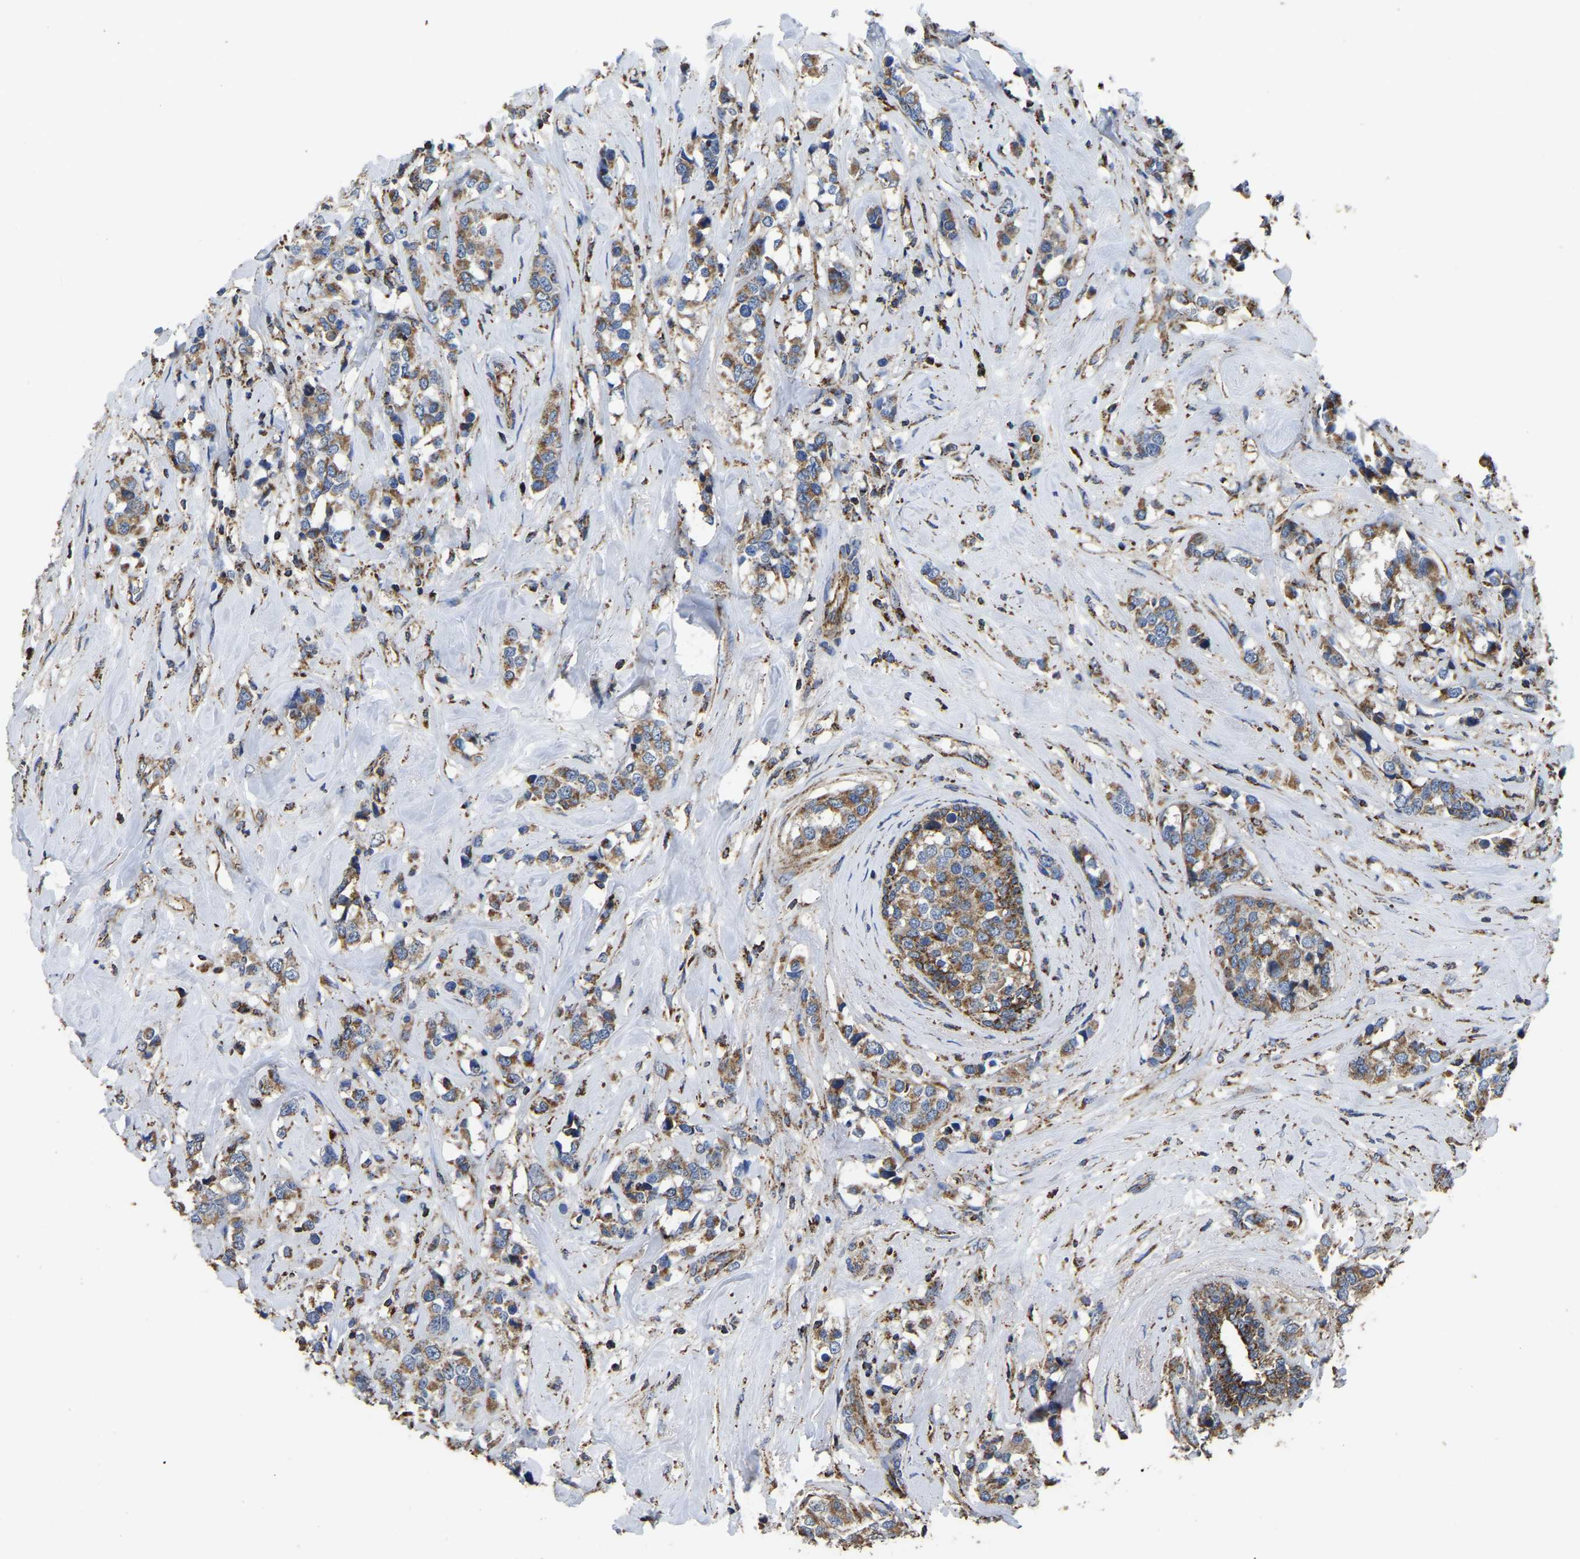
{"staining": {"intensity": "moderate", "quantity": ">75%", "location": "cytoplasmic/membranous"}, "tissue": "breast cancer", "cell_type": "Tumor cells", "image_type": "cancer", "snomed": [{"axis": "morphology", "description": "Lobular carcinoma"}, {"axis": "topography", "description": "Breast"}], "caption": "Human breast cancer (lobular carcinoma) stained for a protein (brown) reveals moderate cytoplasmic/membranous positive staining in approximately >75% of tumor cells.", "gene": "ETFA", "patient": {"sex": "female", "age": 59}}